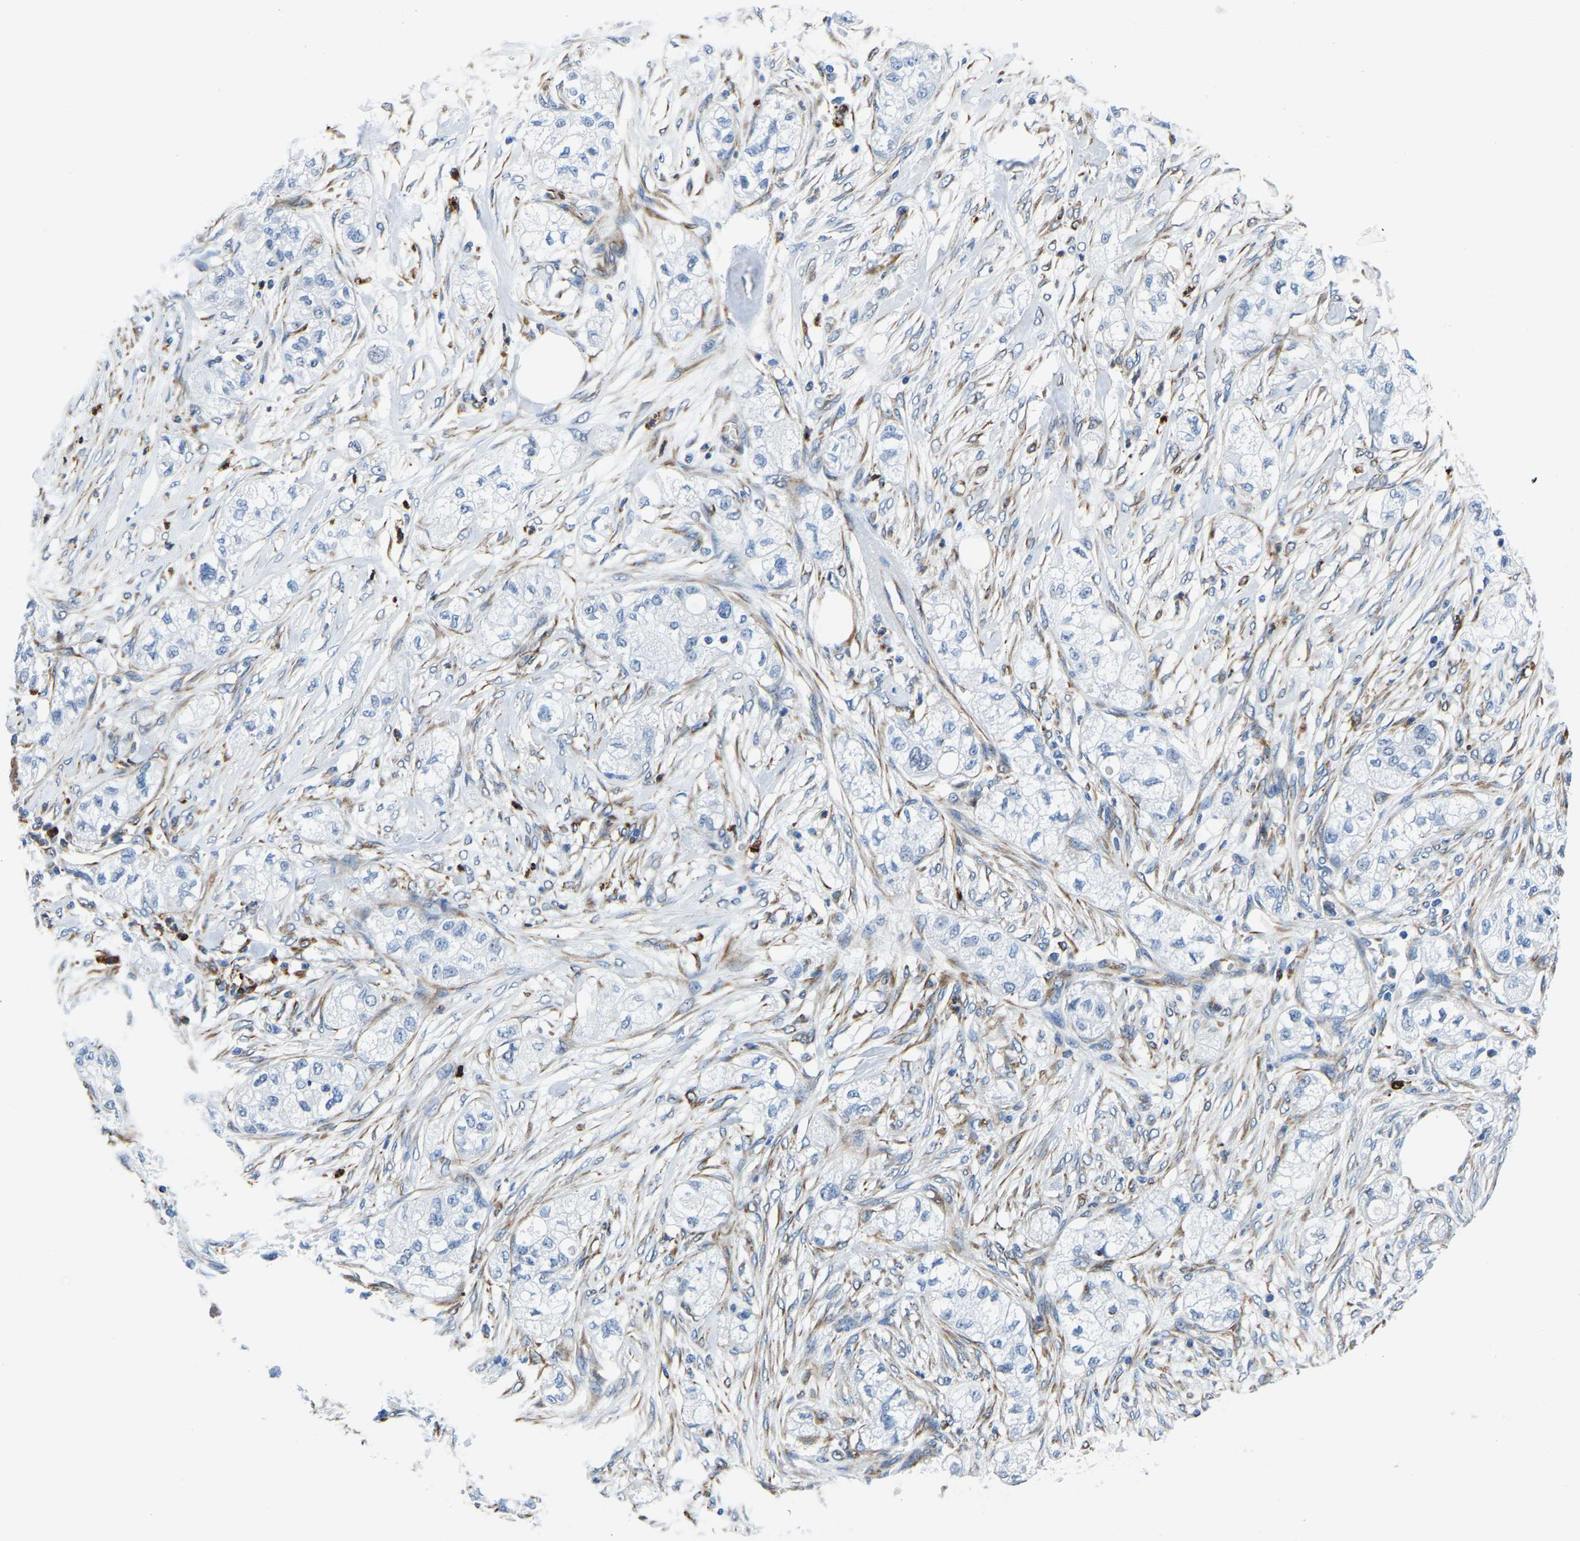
{"staining": {"intensity": "negative", "quantity": "none", "location": "none"}, "tissue": "pancreatic cancer", "cell_type": "Tumor cells", "image_type": "cancer", "snomed": [{"axis": "morphology", "description": "Adenocarcinoma, NOS"}, {"axis": "topography", "description": "Pancreas"}], "caption": "A high-resolution image shows immunohistochemistry staining of pancreatic cancer (adenocarcinoma), which displays no significant expression in tumor cells.", "gene": "MS4A3", "patient": {"sex": "female", "age": 78}}